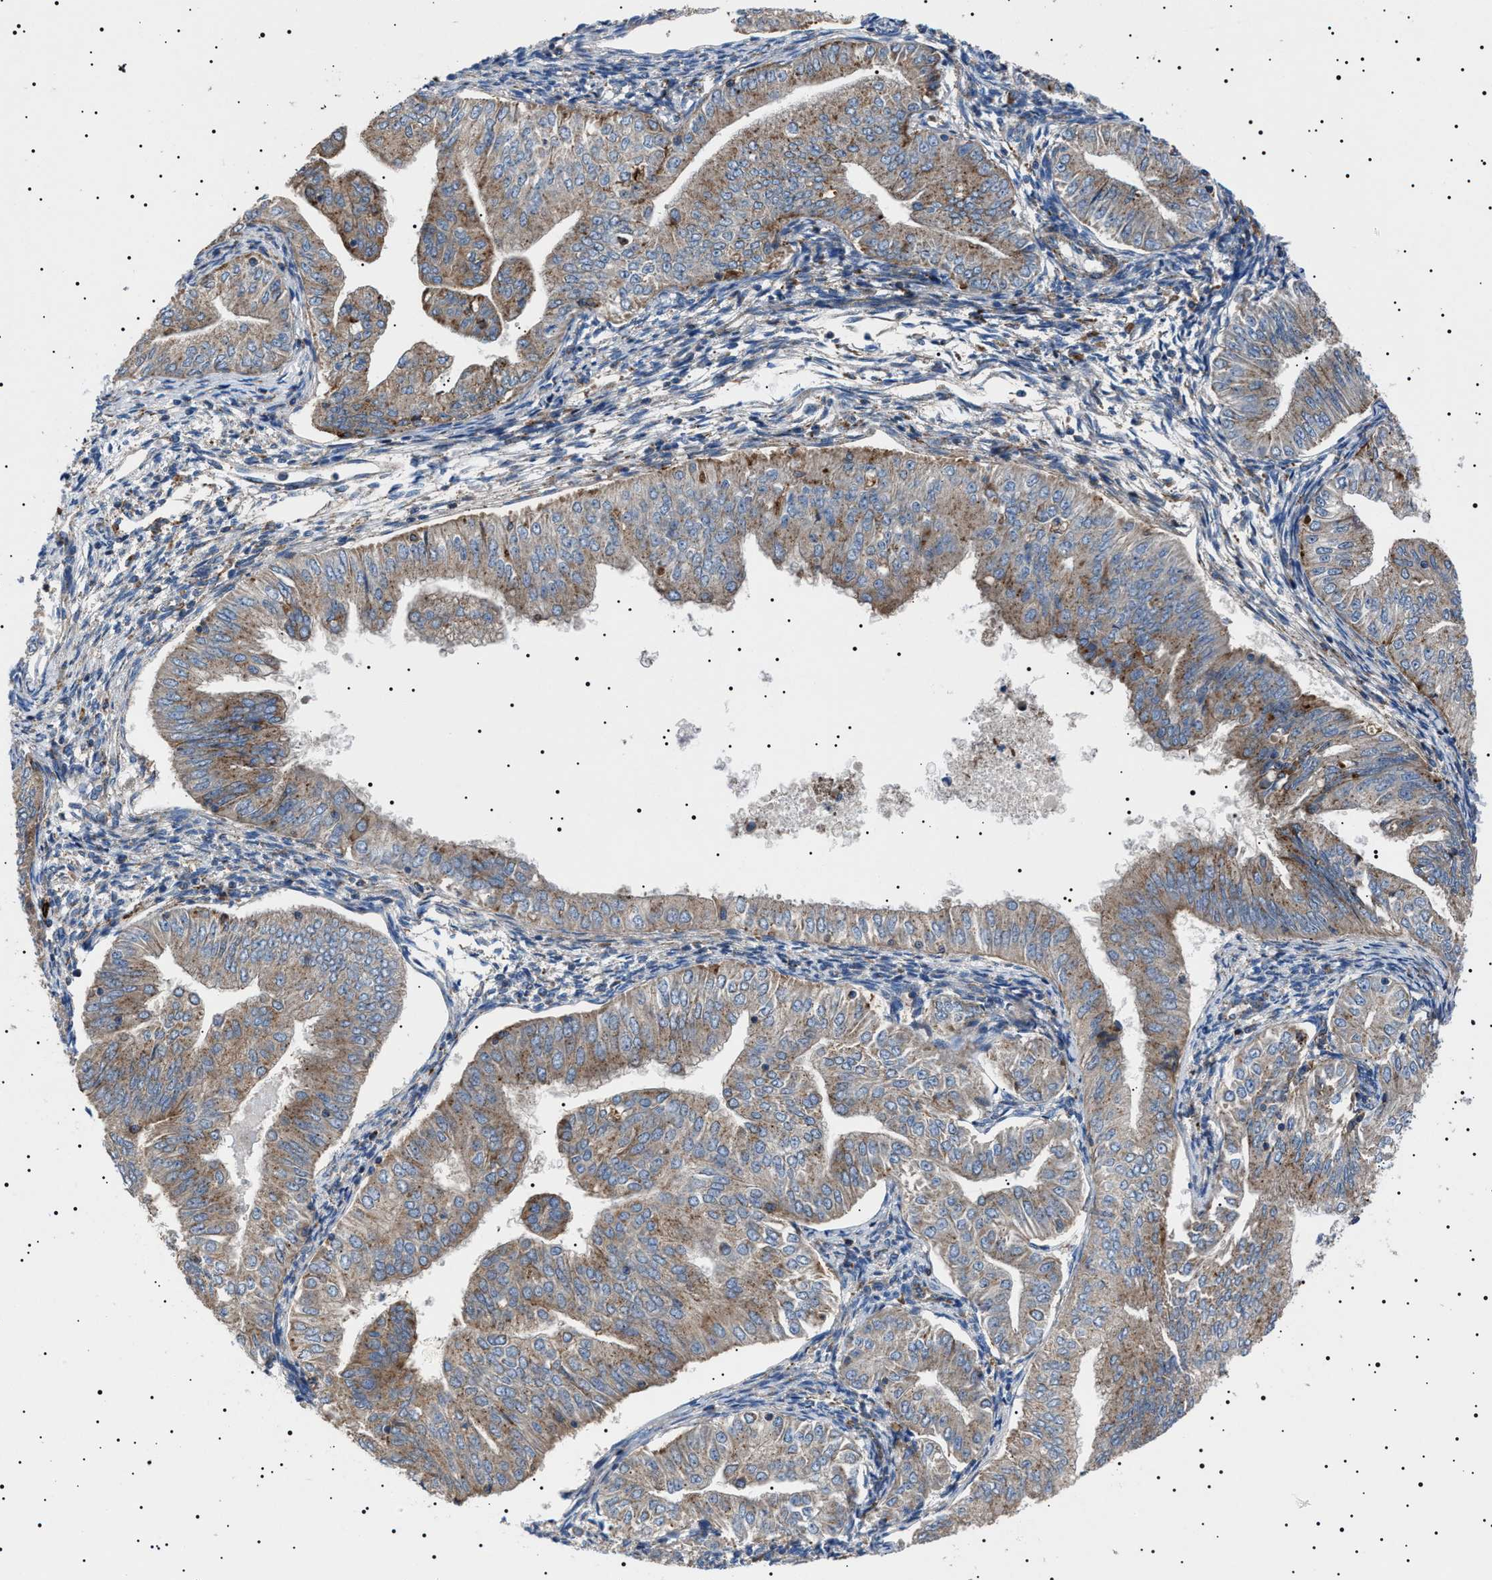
{"staining": {"intensity": "moderate", "quantity": ">75%", "location": "cytoplasmic/membranous"}, "tissue": "endometrial cancer", "cell_type": "Tumor cells", "image_type": "cancer", "snomed": [{"axis": "morphology", "description": "Normal tissue, NOS"}, {"axis": "morphology", "description": "Adenocarcinoma, NOS"}, {"axis": "topography", "description": "Endometrium"}], "caption": "Protein expression analysis of endometrial adenocarcinoma exhibits moderate cytoplasmic/membranous expression in approximately >75% of tumor cells.", "gene": "NEU1", "patient": {"sex": "female", "age": 53}}